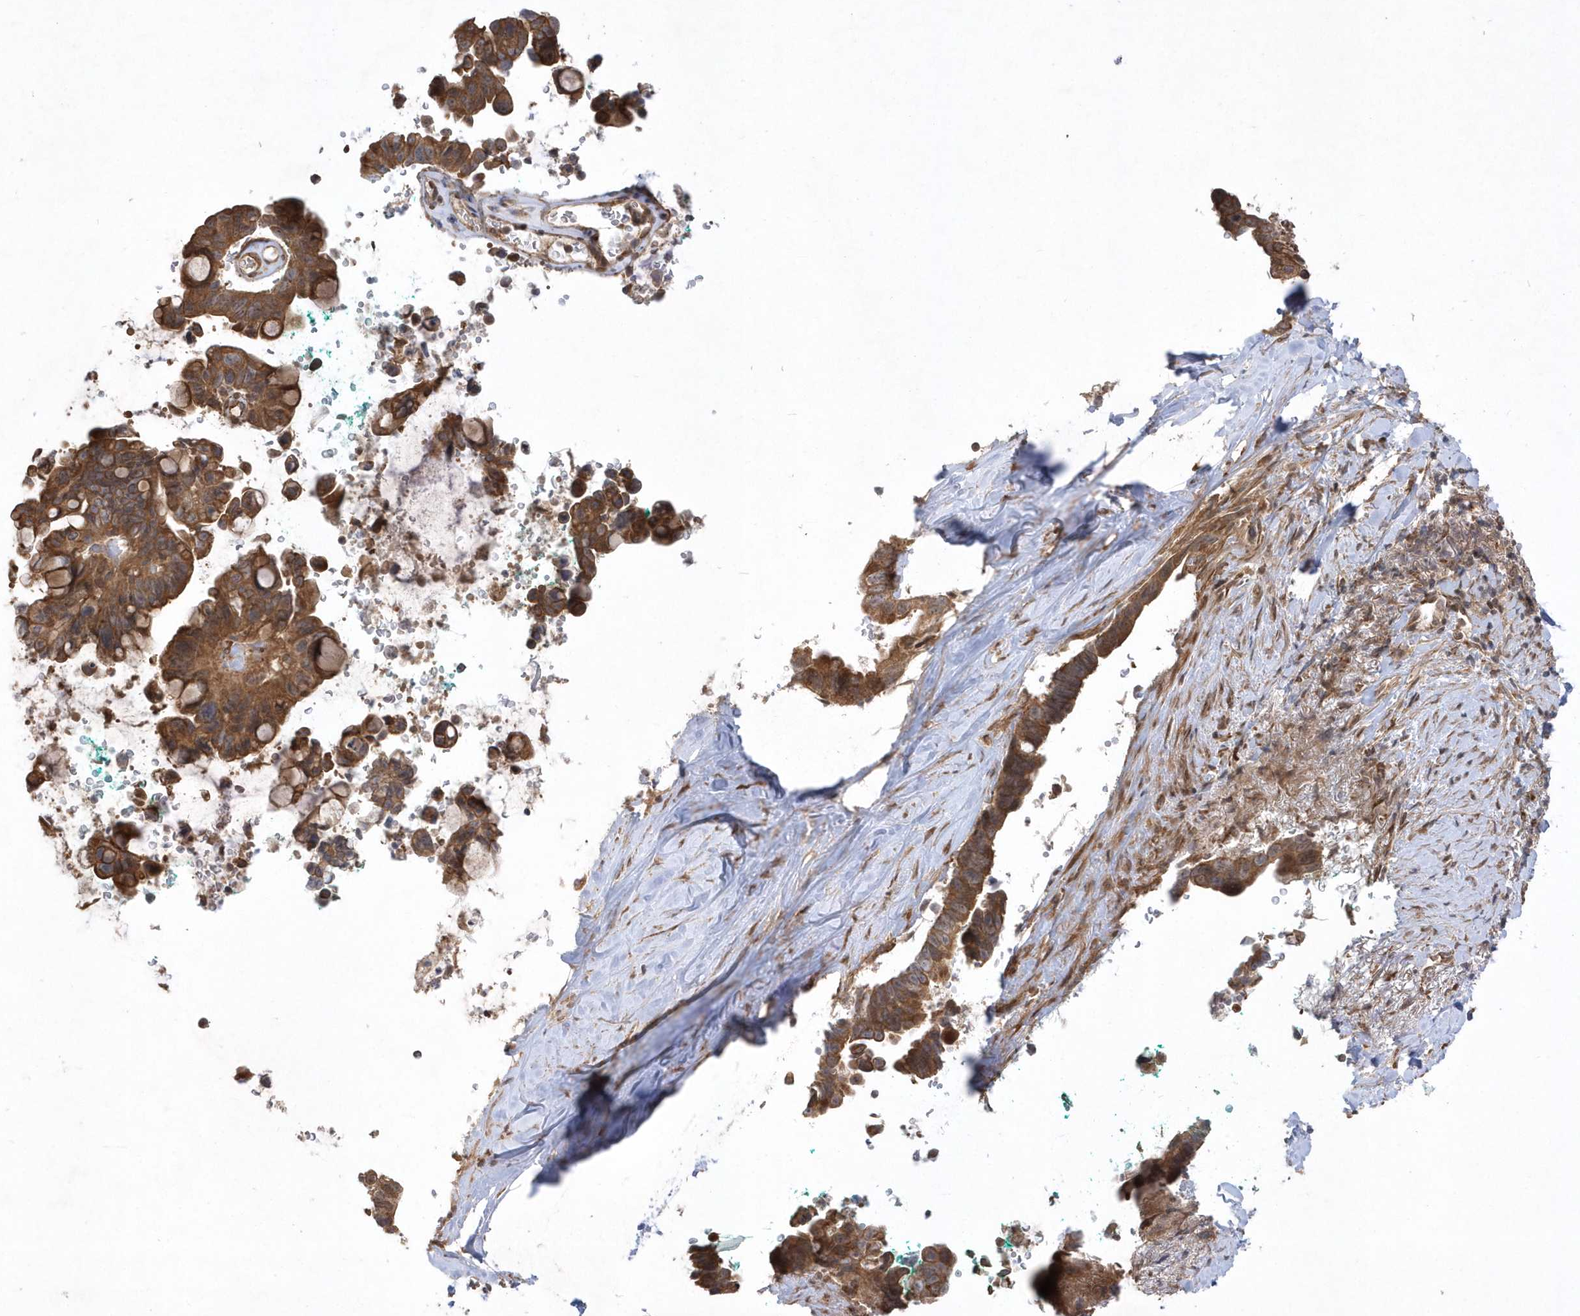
{"staining": {"intensity": "moderate", "quantity": ">75%", "location": "cytoplasmic/membranous"}, "tissue": "pancreatic cancer", "cell_type": "Tumor cells", "image_type": "cancer", "snomed": [{"axis": "morphology", "description": "Adenocarcinoma, NOS"}, {"axis": "topography", "description": "Pancreas"}], "caption": "Brown immunohistochemical staining in human pancreatic cancer (adenocarcinoma) displays moderate cytoplasmic/membranous positivity in approximately >75% of tumor cells. The protein is shown in brown color, while the nuclei are stained blue.", "gene": "GFM2", "patient": {"sex": "female", "age": 72}}